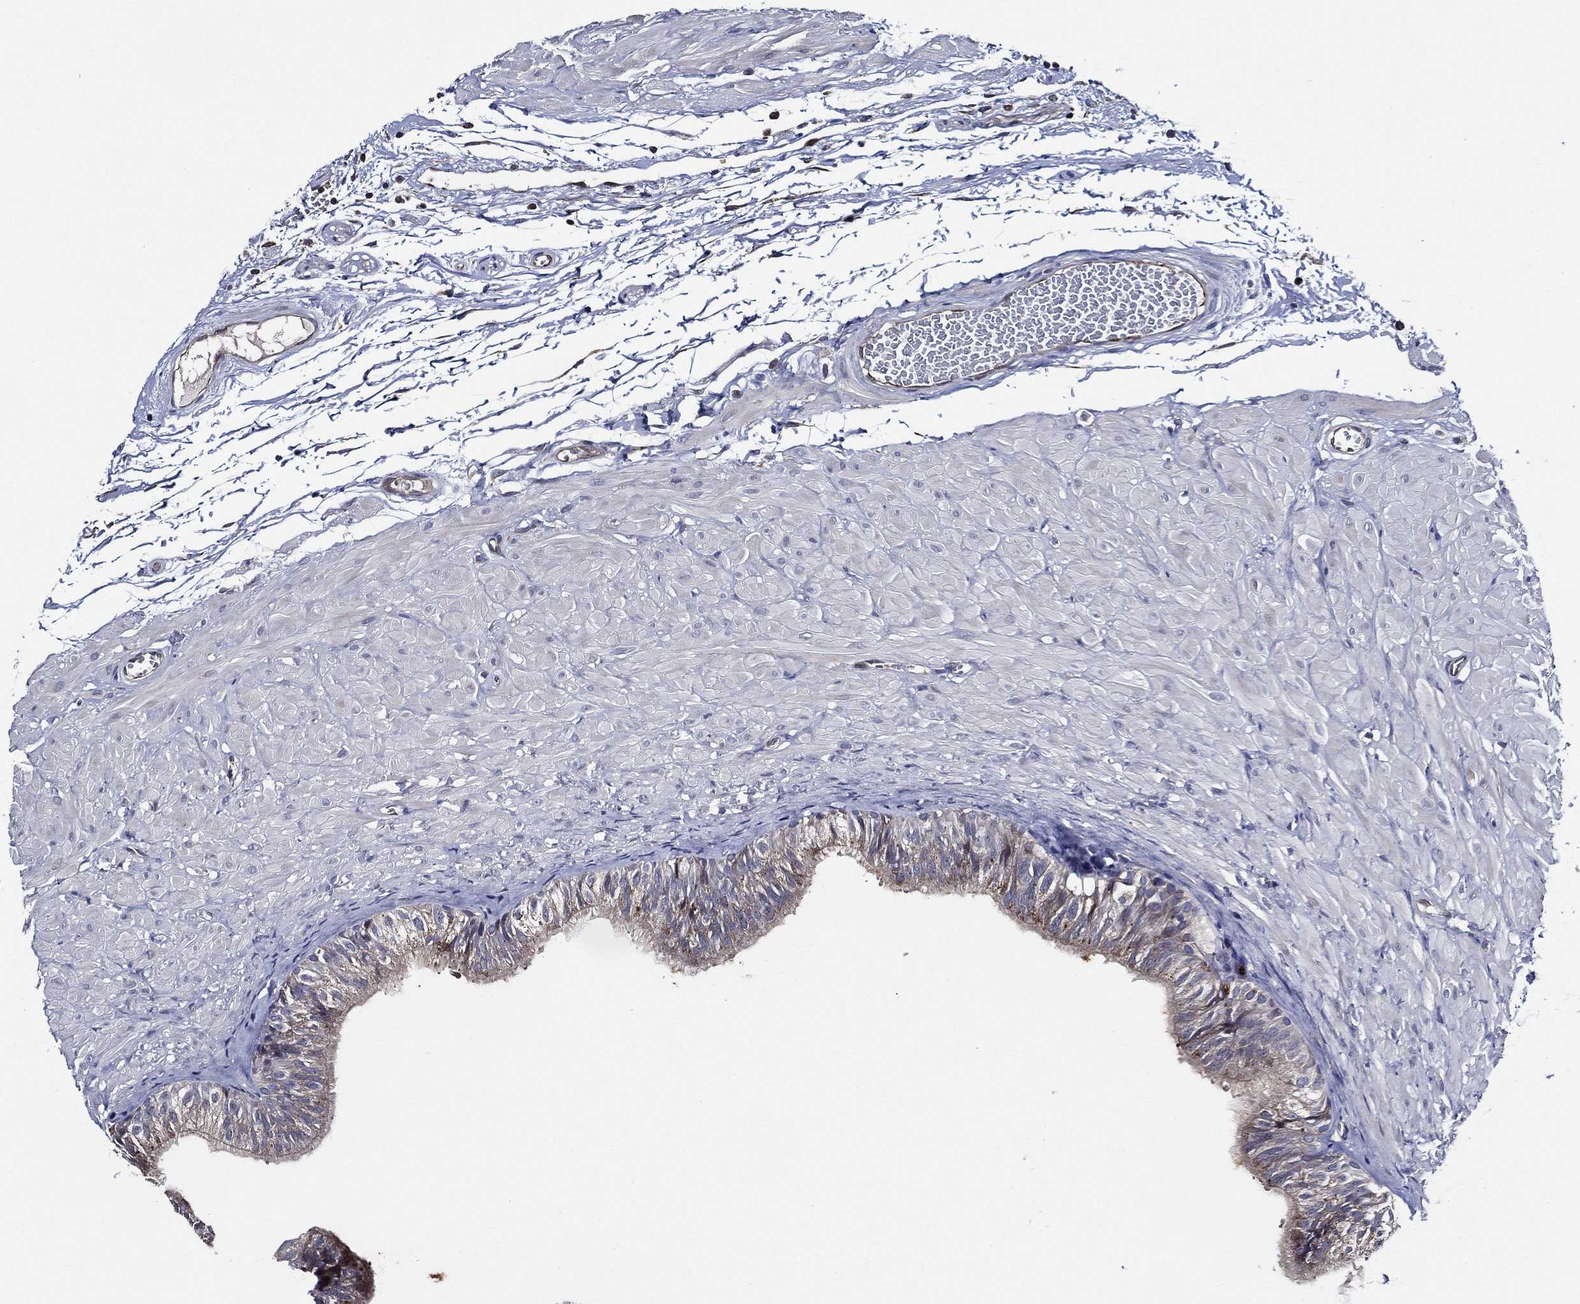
{"staining": {"intensity": "moderate", "quantity": "<25%", "location": "cytoplasmic/membranous"}, "tissue": "epididymis", "cell_type": "Glandular cells", "image_type": "normal", "snomed": [{"axis": "morphology", "description": "Normal tissue, NOS"}, {"axis": "topography", "description": "Epididymis"}, {"axis": "topography", "description": "Vas deferens"}], "caption": "Immunohistochemistry (IHC) image of benign epididymis: human epididymis stained using IHC exhibits low levels of moderate protein expression localized specifically in the cytoplasmic/membranous of glandular cells, appearing as a cytoplasmic/membranous brown color.", "gene": "KIF20B", "patient": {"sex": "male", "age": 23}}